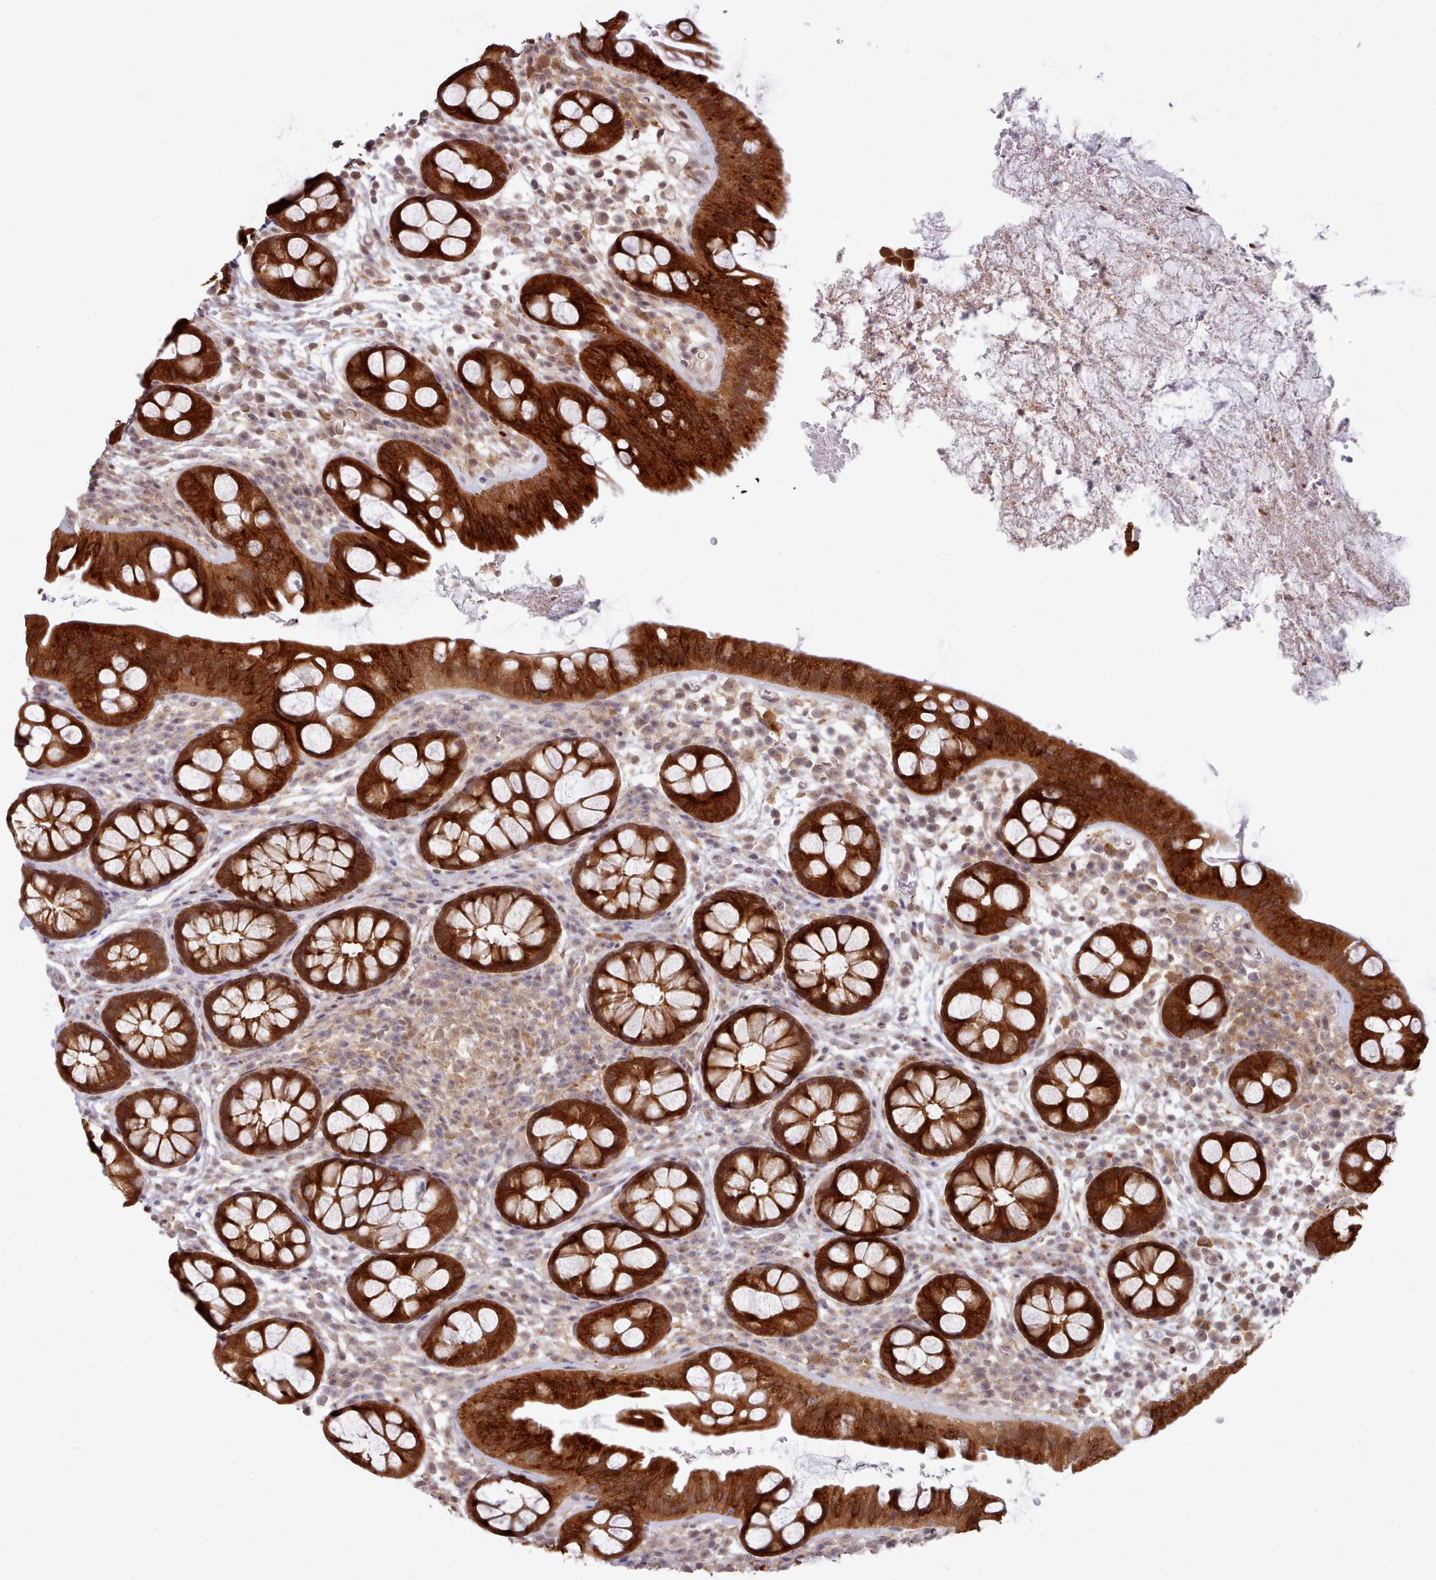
{"staining": {"intensity": "strong", "quantity": ">75%", "location": "cytoplasmic/membranous"}, "tissue": "rectum", "cell_type": "Glandular cells", "image_type": "normal", "snomed": [{"axis": "morphology", "description": "Normal tissue, NOS"}, {"axis": "topography", "description": "Rectum"}, {"axis": "topography", "description": "Peripheral nerve tissue"}], "caption": "Protein analysis of unremarkable rectum demonstrates strong cytoplasmic/membranous staining in about >75% of glandular cells.", "gene": "CES3", "patient": {"sex": "female", "age": 69}}